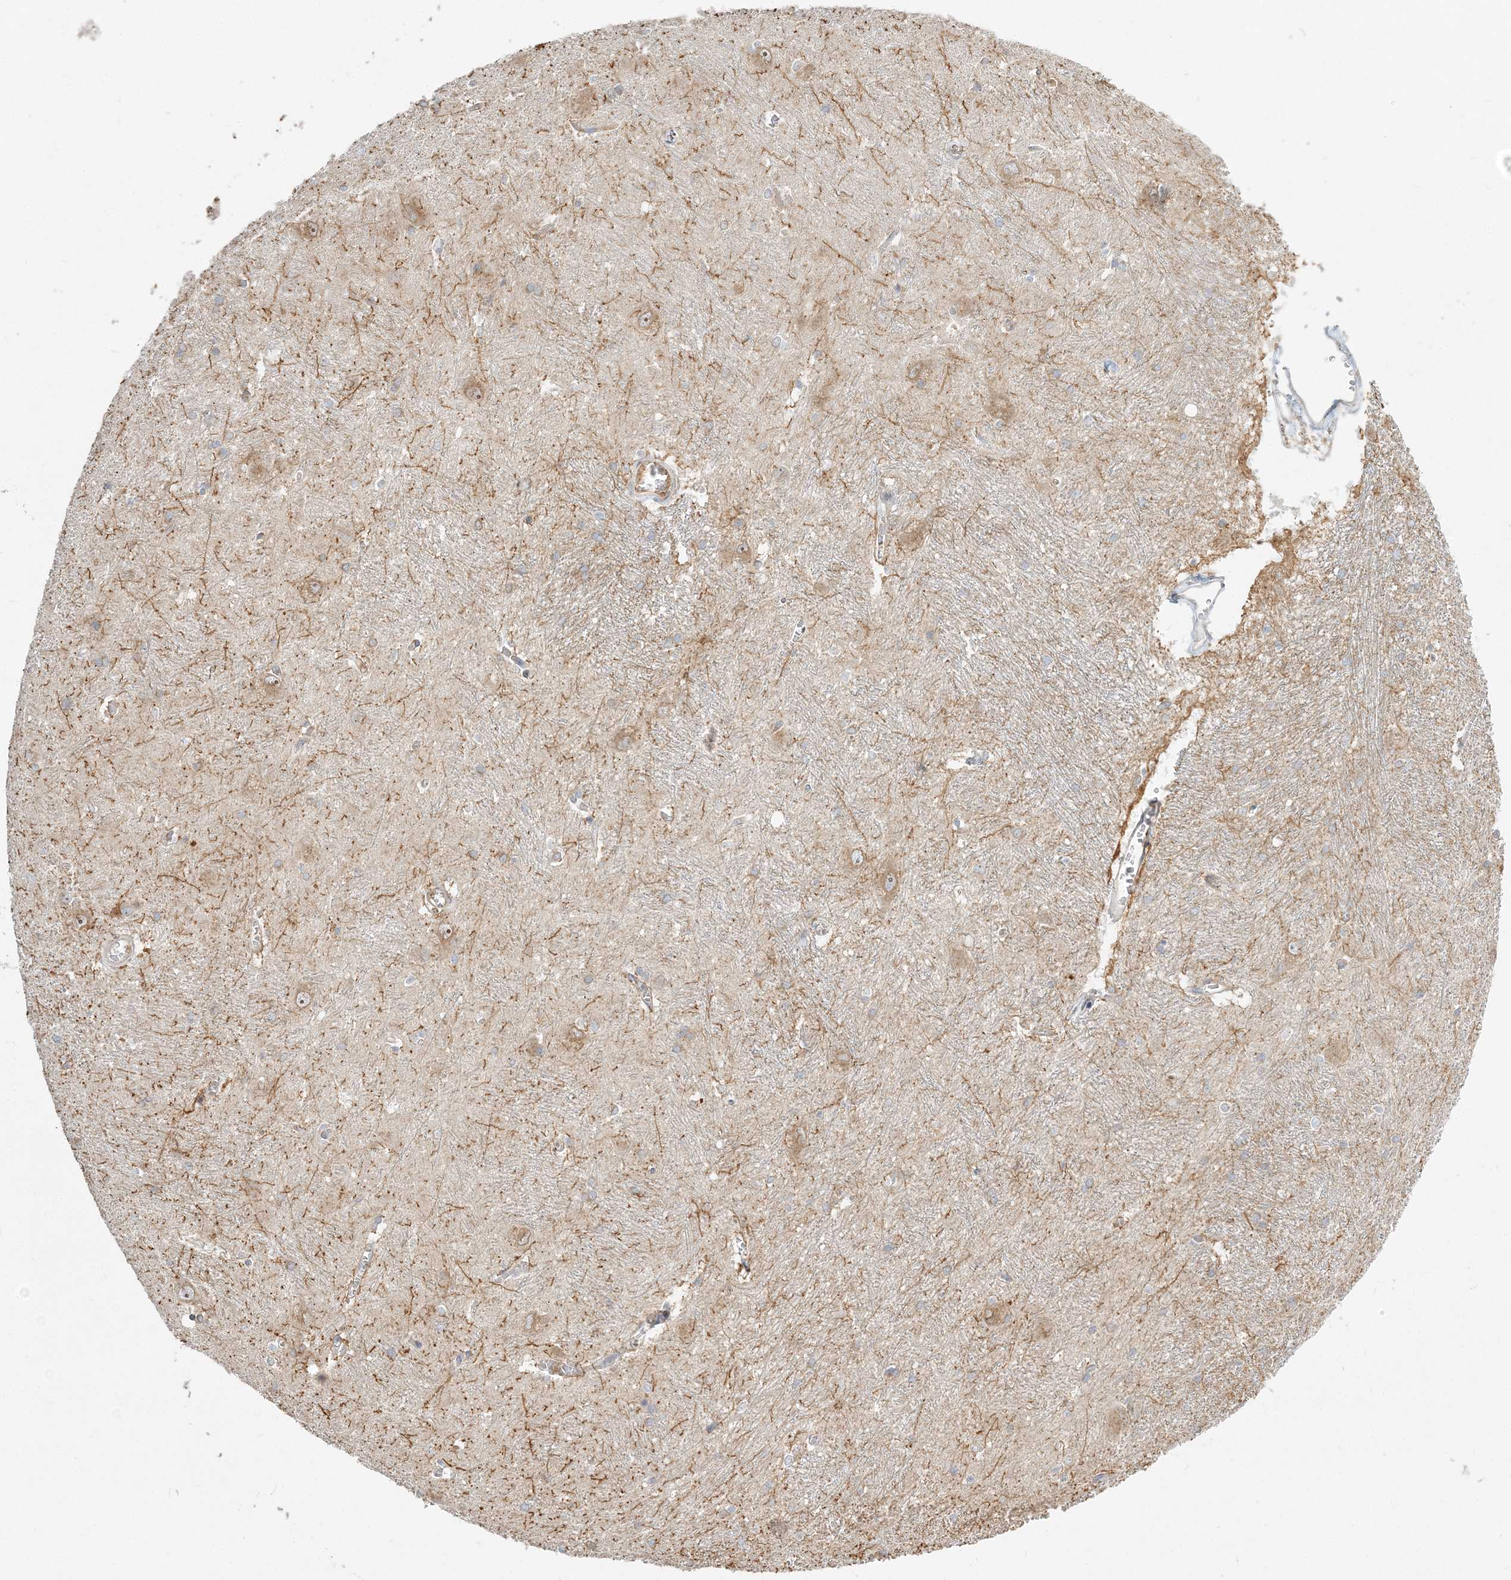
{"staining": {"intensity": "weak", "quantity": "<25%", "location": "cytoplasmic/membranous"}, "tissue": "caudate", "cell_type": "Glial cells", "image_type": "normal", "snomed": [{"axis": "morphology", "description": "Normal tissue, NOS"}, {"axis": "topography", "description": "Lateral ventricle wall"}], "caption": "DAB (3,3'-diaminobenzidine) immunohistochemical staining of unremarkable caudate displays no significant positivity in glial cells. (Stains: DAB (3,3'-diaminobenzidine) immunohistochemistry with hematoxylin counter stain, Microscopy: brightfield microscopy at high magnification).", "gene": "AP1AR", "patient": {"sex": "male", "age": 37}}